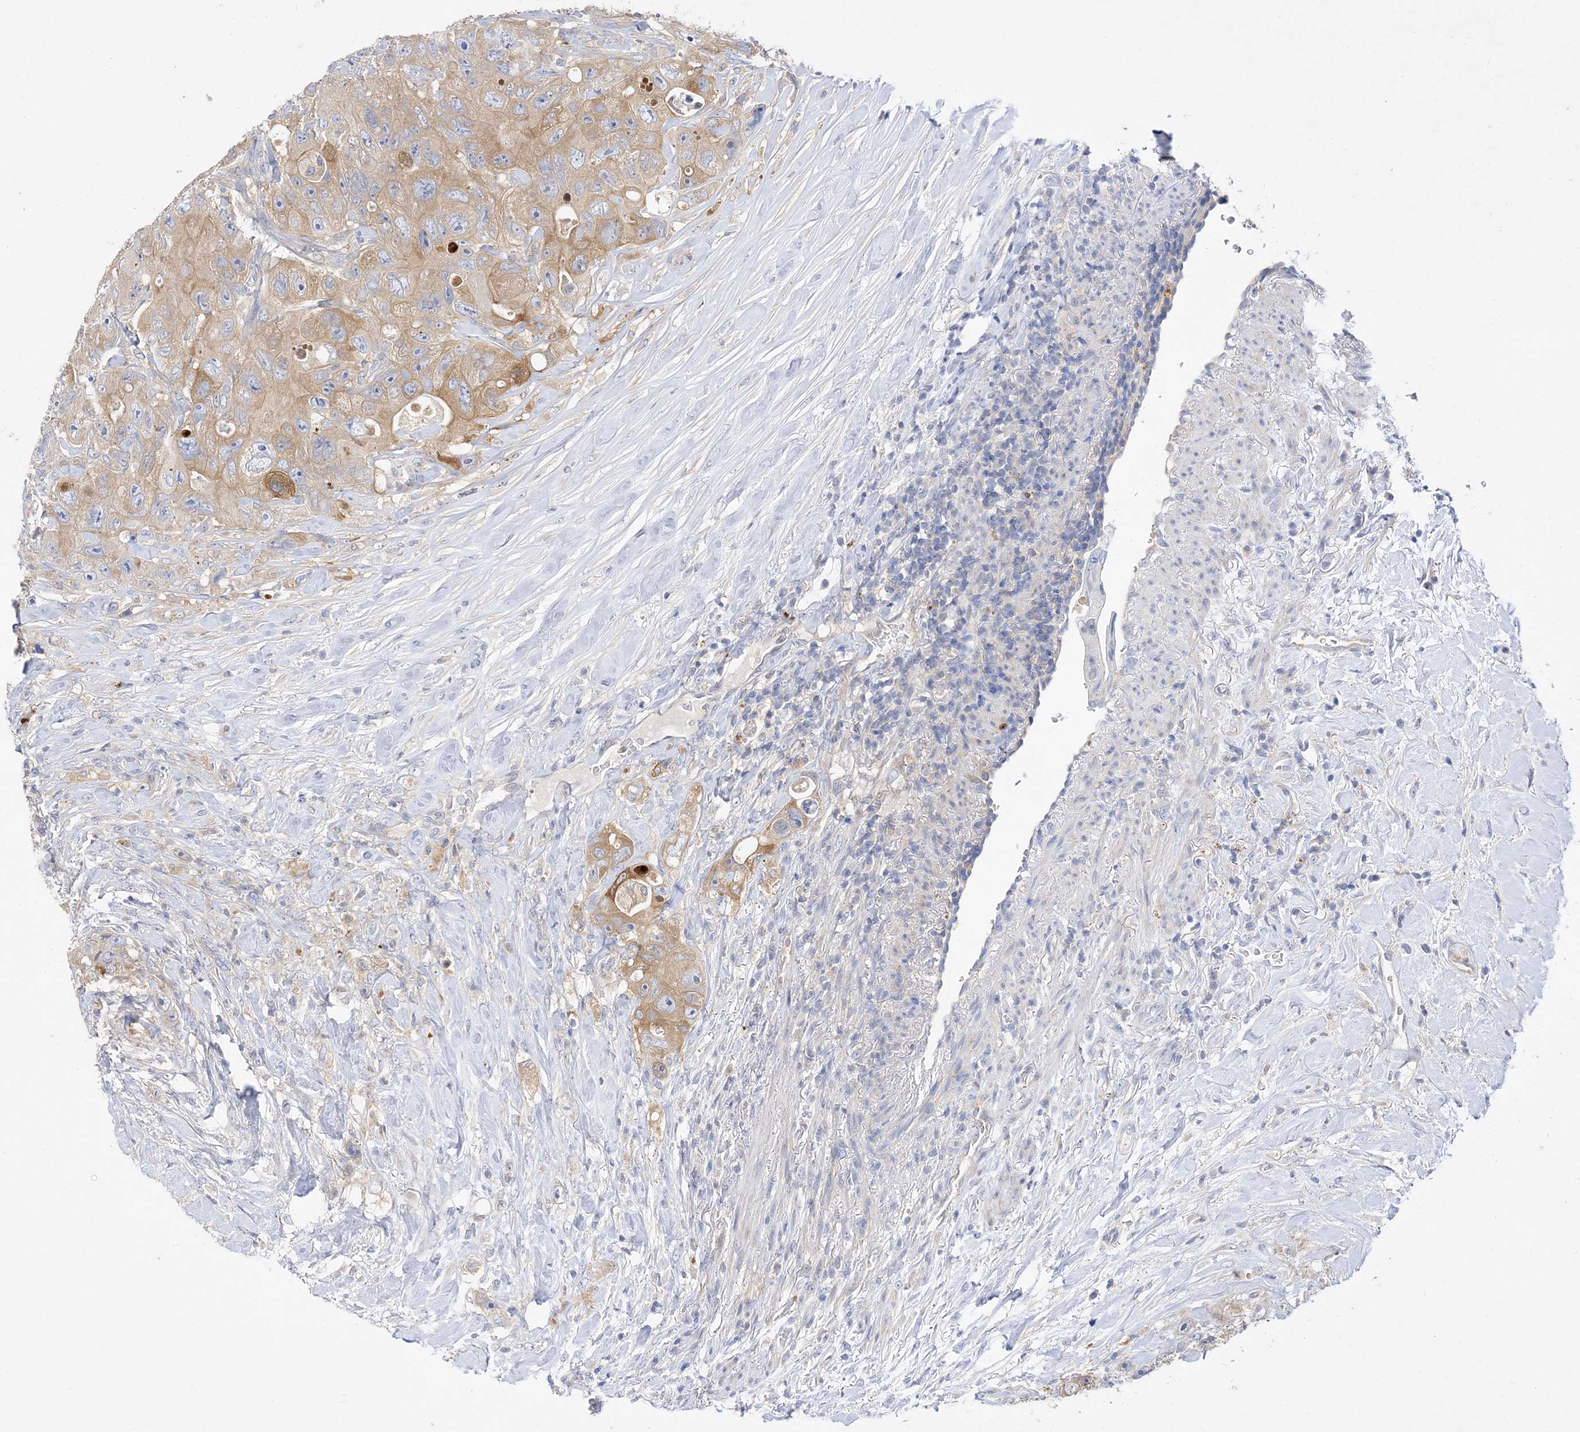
{"staining": {"intensity": "moderate", "quantity": ">75%", "location": "cytoplasmic/membranous"}, "tissue": "colorectal cancer", "cell_type": "Tumor cells", "image_type": "cancer", "snomed": [{"axis": "morphology", "description": "Adenocarcinoma, NOS"}, {"axis": "topography", "description": "Colon"}], "caption": "About >75% of tumor cells in human colorectal cancer (adenocarcinoma) exhibit moderate cytoplasmic/membranous protein positivity as visualized by brown immunohistochemical staining.", "gene": "ARV1", "patient": {"sex": "female", "age": 46}}